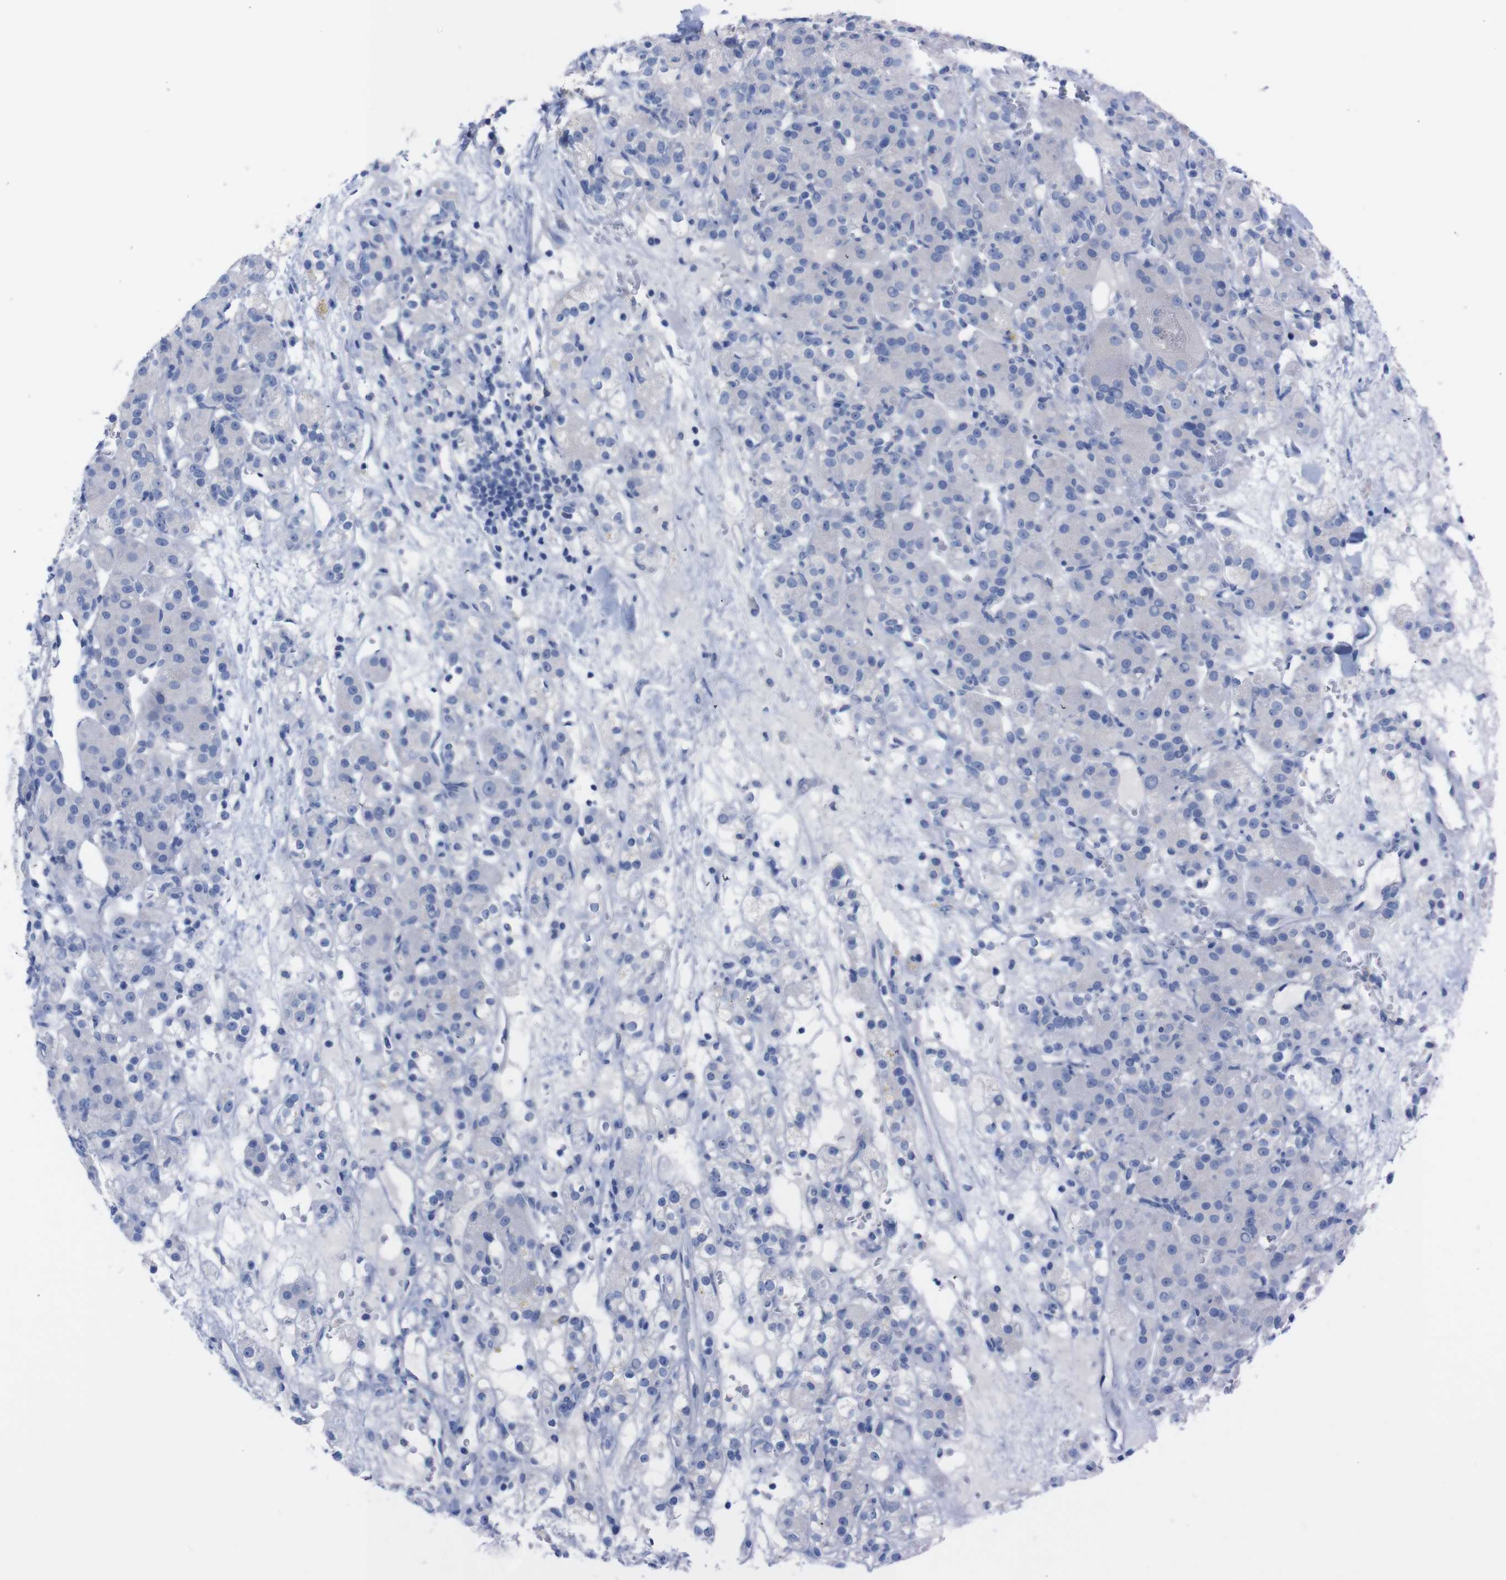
{"staining": {"intensity": "negative", "quantity": "none", "location": "none"}, "tissue": "renal cancer", "cell_type": "Tumor cells", "image_type": "cancer", "snomed": [{"axis": "morphology", "description": "Normal tissue, NOS"}, {"axis": "morphology", "description": "Adenocarcinoma, NOS"}, {"axis": "topography", "description": "Kidney"}], "caption": "Renal adenocarcinoma was stained to show a protein in brown. There is no significant staining in tumor cells. (DAB (3,3'-diaminobenzidine) immunohistochemistry visualized using brightfield microscopy, high magnification).", "gene": "TMEM243", "patient": {"sex": "male", "age": 61}}